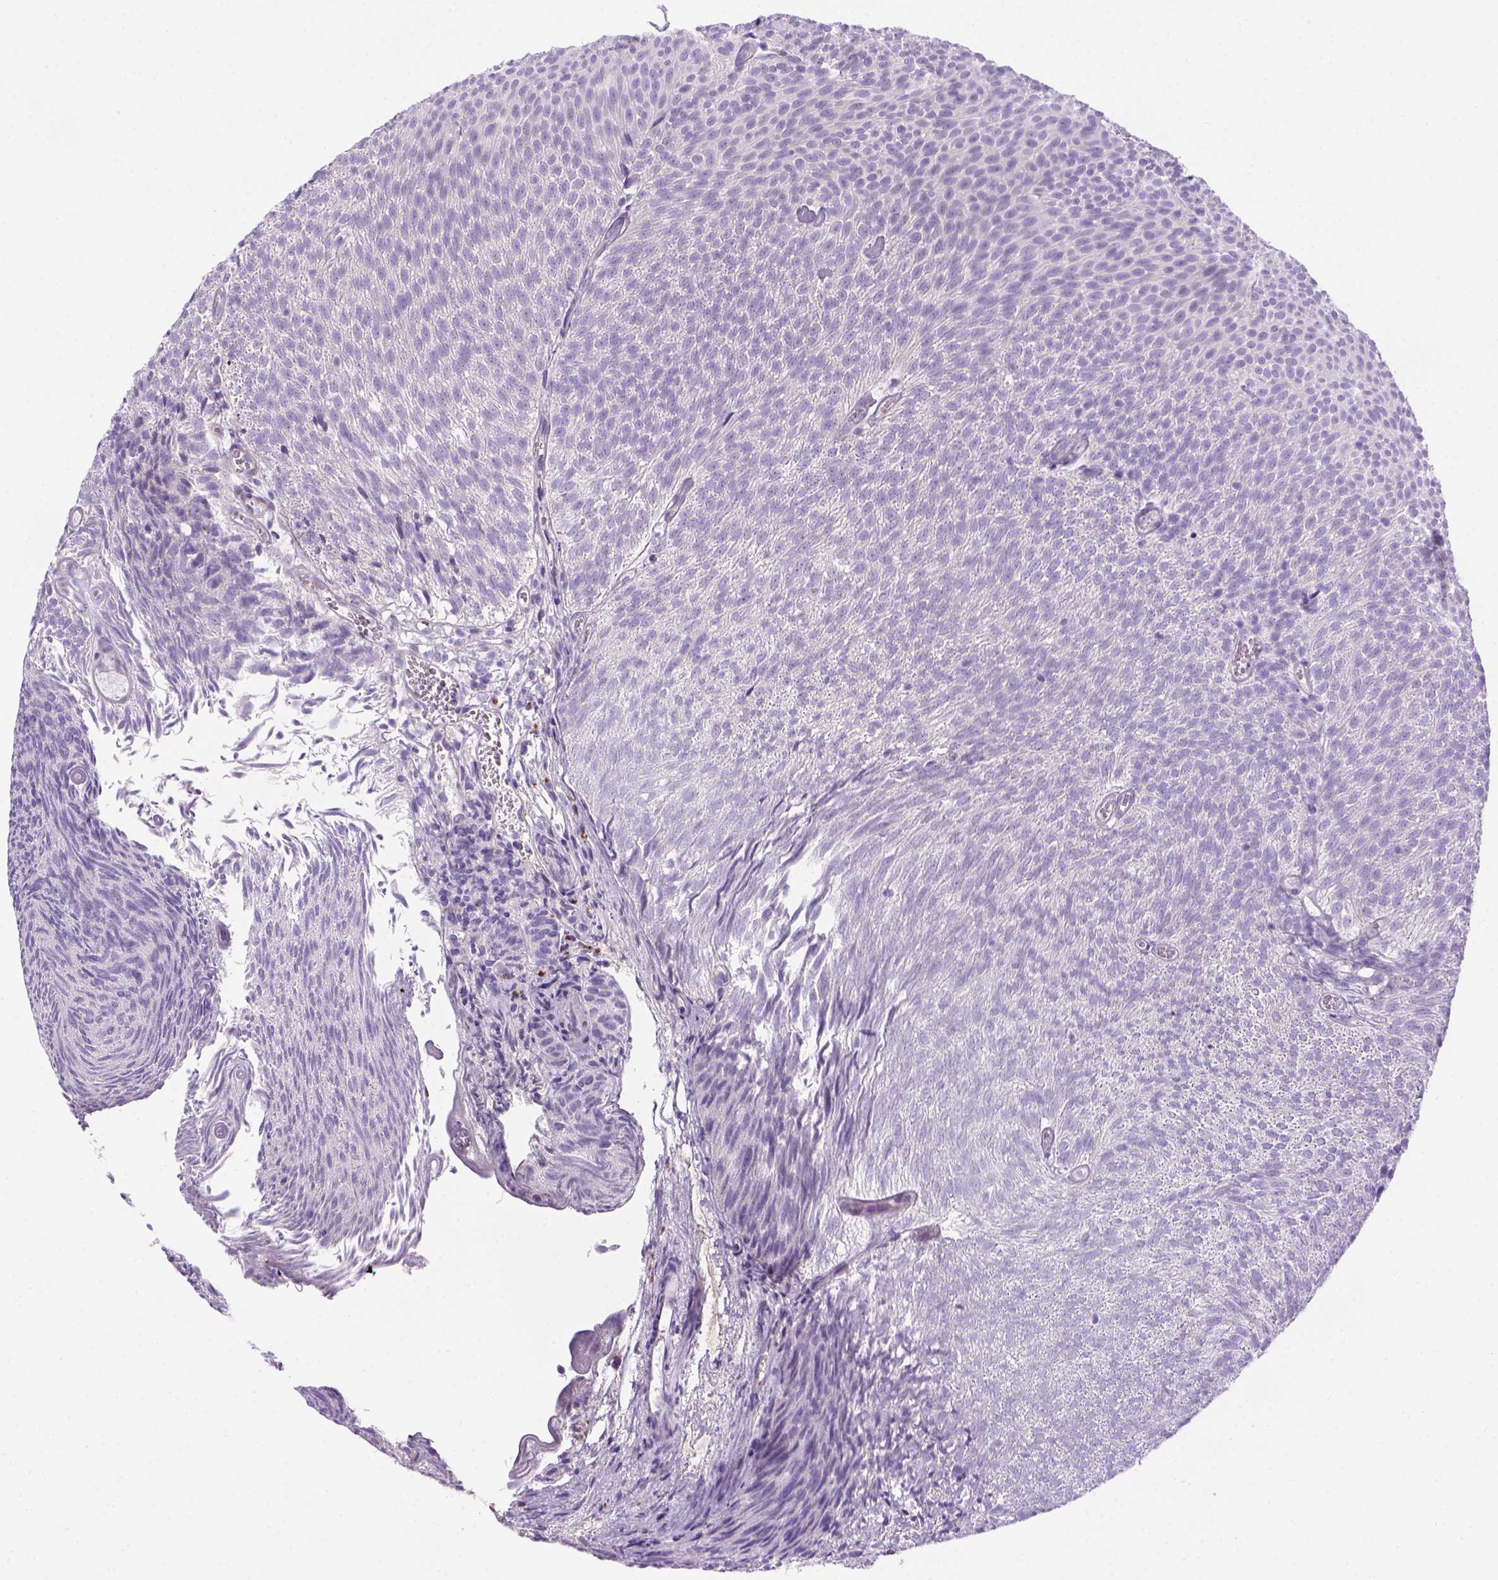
{"staining": {"intensity": "negative", "quantity": "none", "location": "none"}, "tissue": "urothelial cancer", "cell_type": "Tumor cells", "image_type": "cancer", "snomed": [{"axis": "morphology", "description": "Urothelial carcinoma, Low grade"}, {"axis": "topography", "description": "Urinary bladder"}], "caption": "Protein analysis of urothelial carcinoma (low-grade) reveals no significant positivity in tumor cells.", "gene": "DNAH11", "patient": {"sex": "male", "age": 77}}